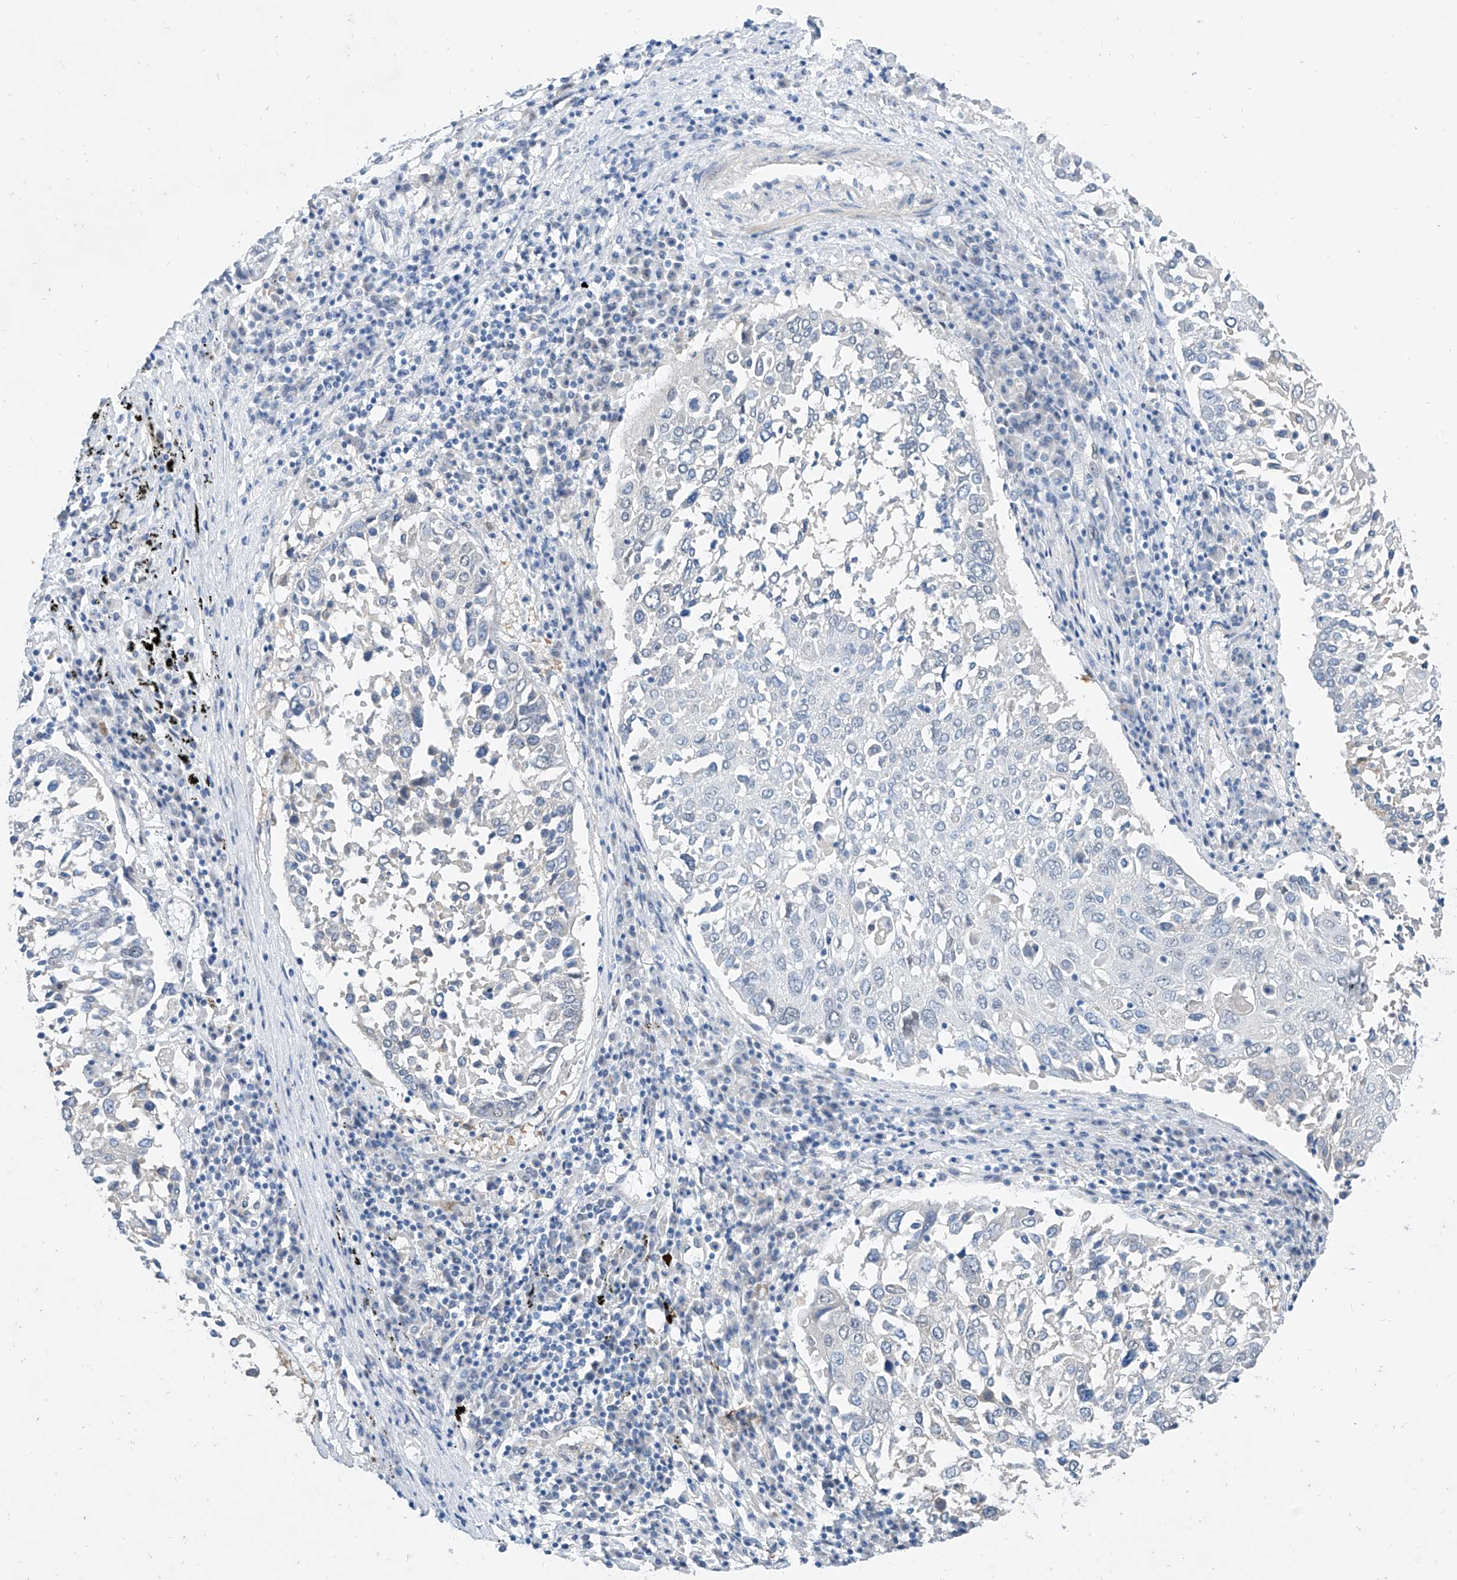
{"staining": {"intensity": "negative", "quantity": "none", "location": "none"}, "tissue": "lung cancer", "cell_type": "Tumor cells", "image_type": "cancer", "snomed": [{"axis": "morphology", "description": "Squamous cell carcinoma, NOS"}, {"axis": "topography", "description": "Lung"}], "caption": "A high-resolution image shows IHC staining of lung cancer (squamous cell carcinoma), which displays no significant positivity in tumor cells.", "gene": "BPTF", "patient": {"sex": "male", "age": 65}}